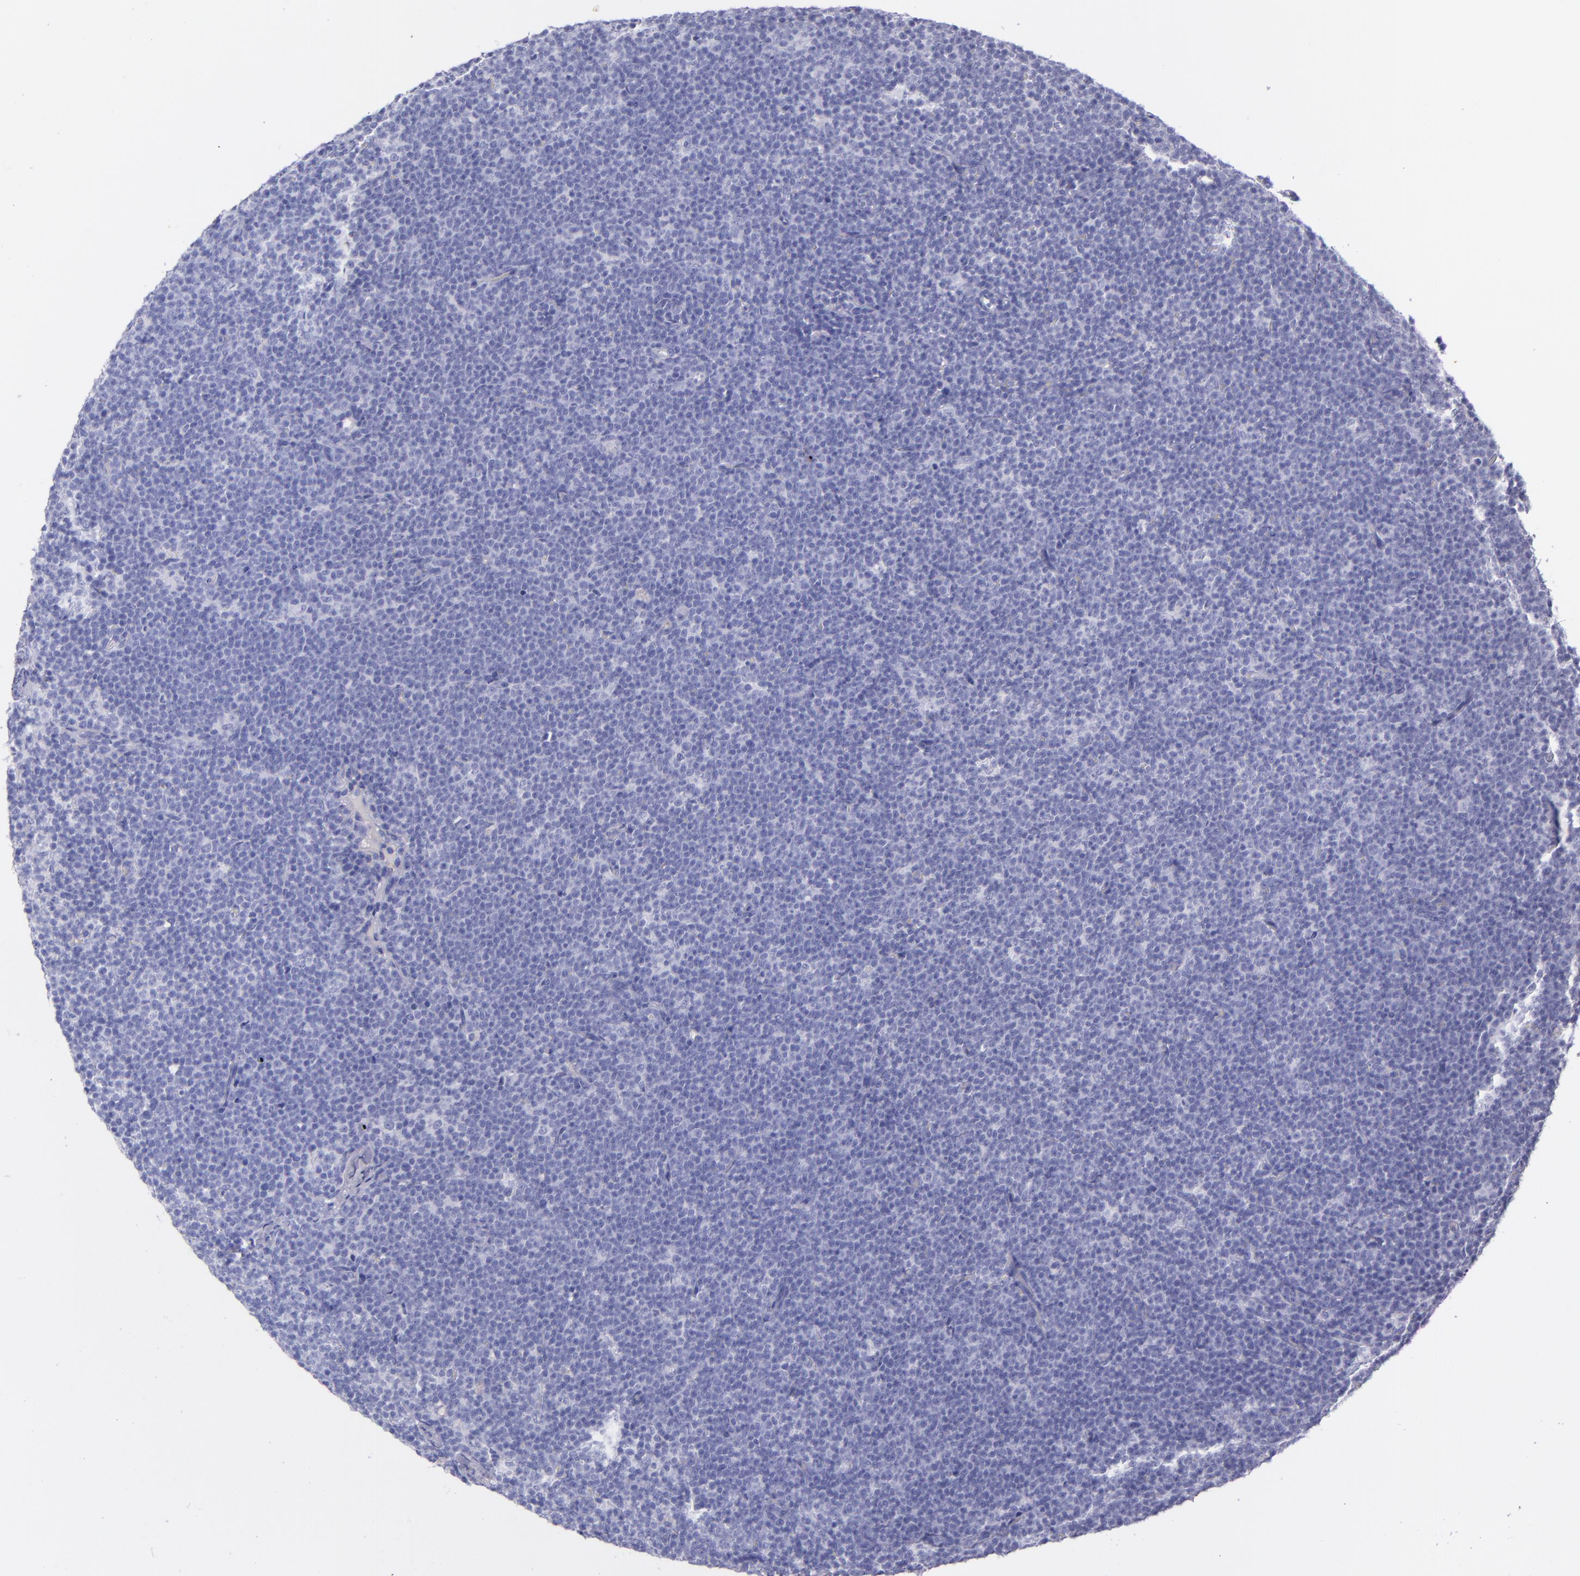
{"staining": {"intensity": "negative", "quantity": "none", "location": "none"}, "tissue": "lymphoma", "cell_type": "Tumor cells", "image_type": "cancer", "snomed": [{"axis": "morphology", "description": "Malignant lymphoma, non-Hodgkin's type, High grade"}, {"axis": "topography", "description": "Lymph node"}], "caption": "This is a photomicrograph of IHC staining of malignant lymphoma, non-Hodgkin's type (high-grade), which shows no positivity in tumor cells.", "gene": "SFTPB", "patient": {"sex": "female", "age": 58}}